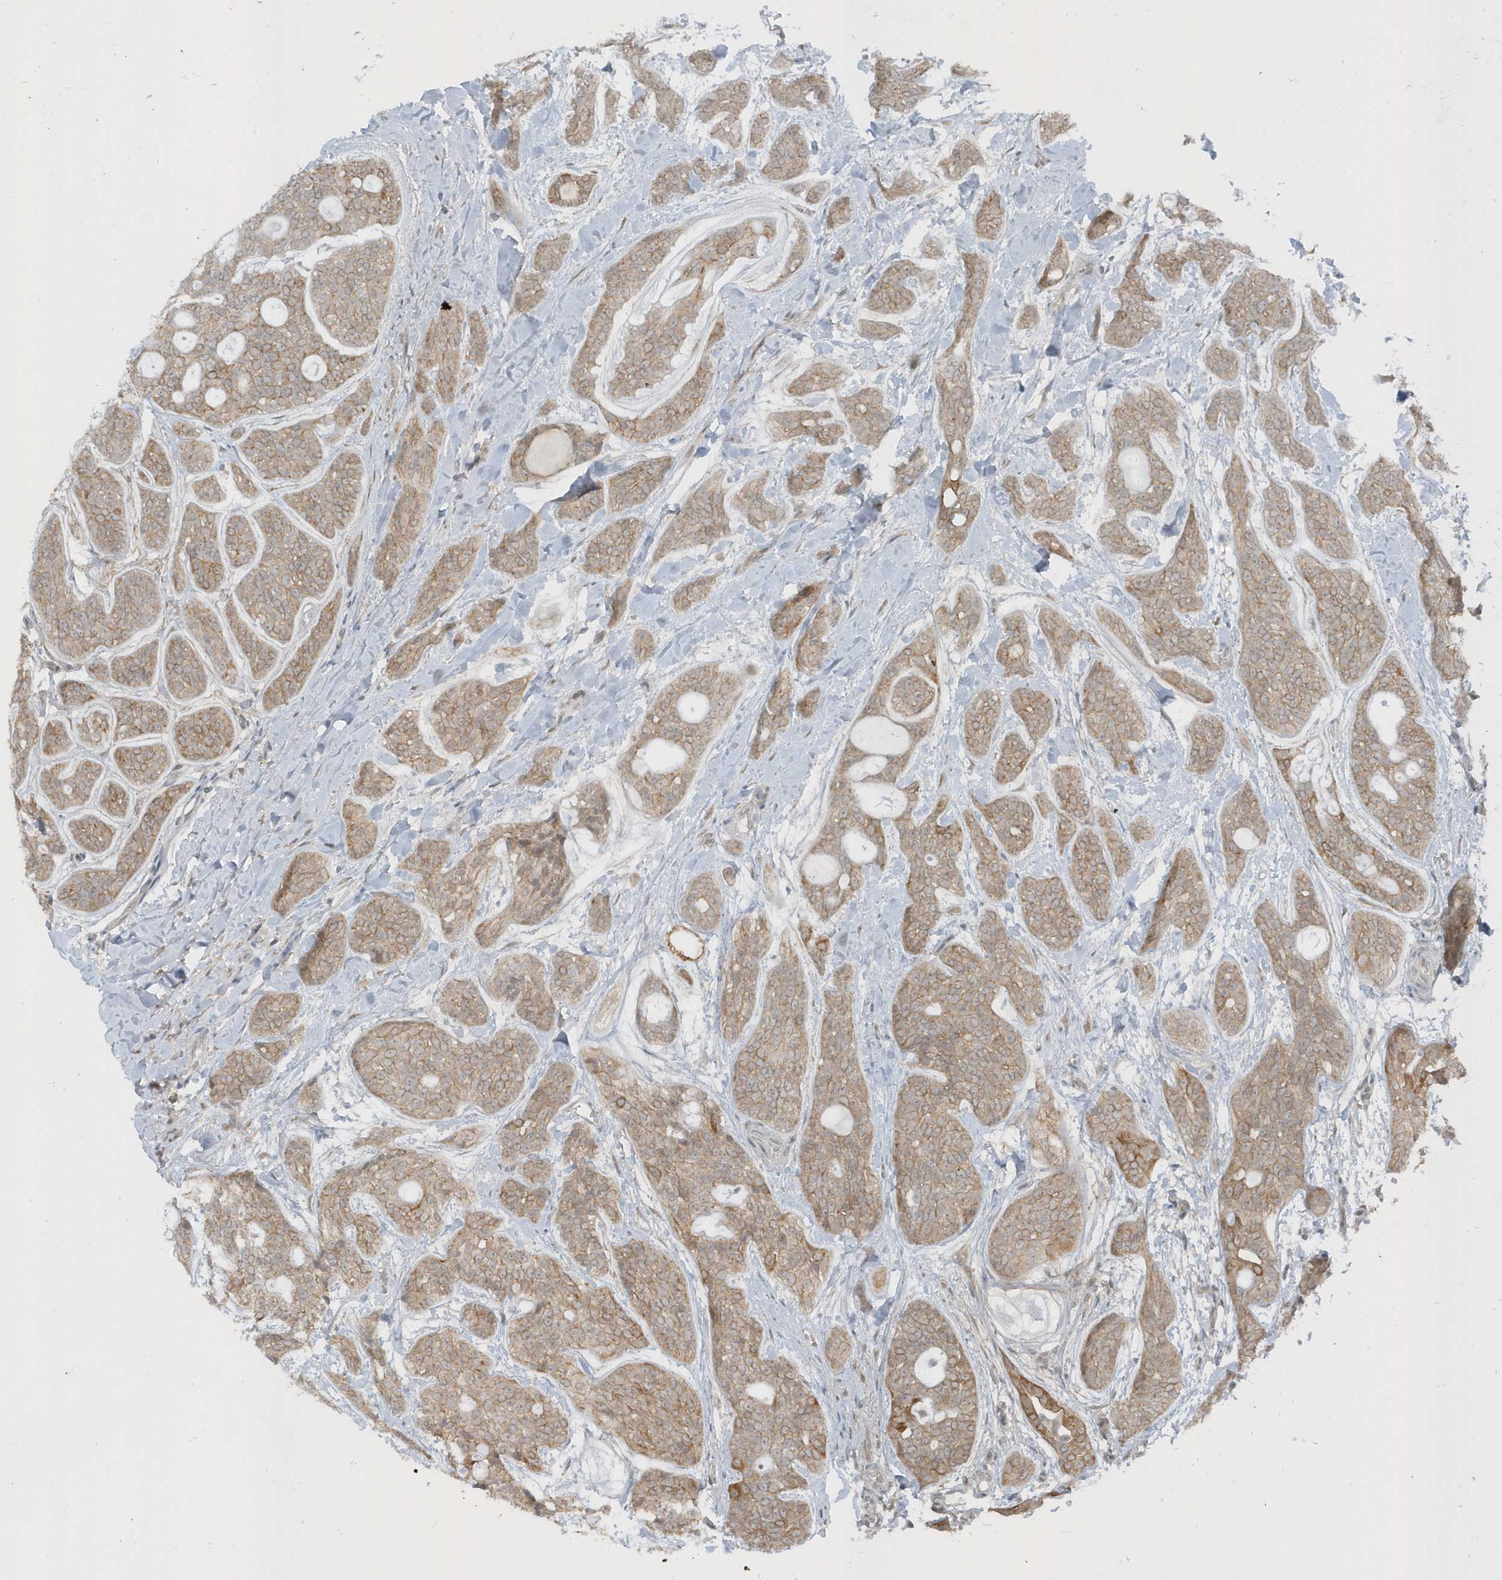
{"staining": {"intensity": "weak", "quantity": ">75%", "location": "cytoplasmic/membranous"}, "tissue": "head and neck cancer", "cell_type": "Tumor cells", "image_type": "cancer", "snomed": [{"axis": "morphology", "description": "Adenocarcinoma, NOS"}, {"axis": "topography", "description": "Head-Neck"}], "caption": "A photomicrograph showing weak cytoplasmic/membranous staining in approximately >75% of tumor cells in head and neck cancer (adenocarcinoma), as visualized by brown immunohistochemical staining.", "gene": "PARD3B", "patient": {"sex": "male", "age": 66}}